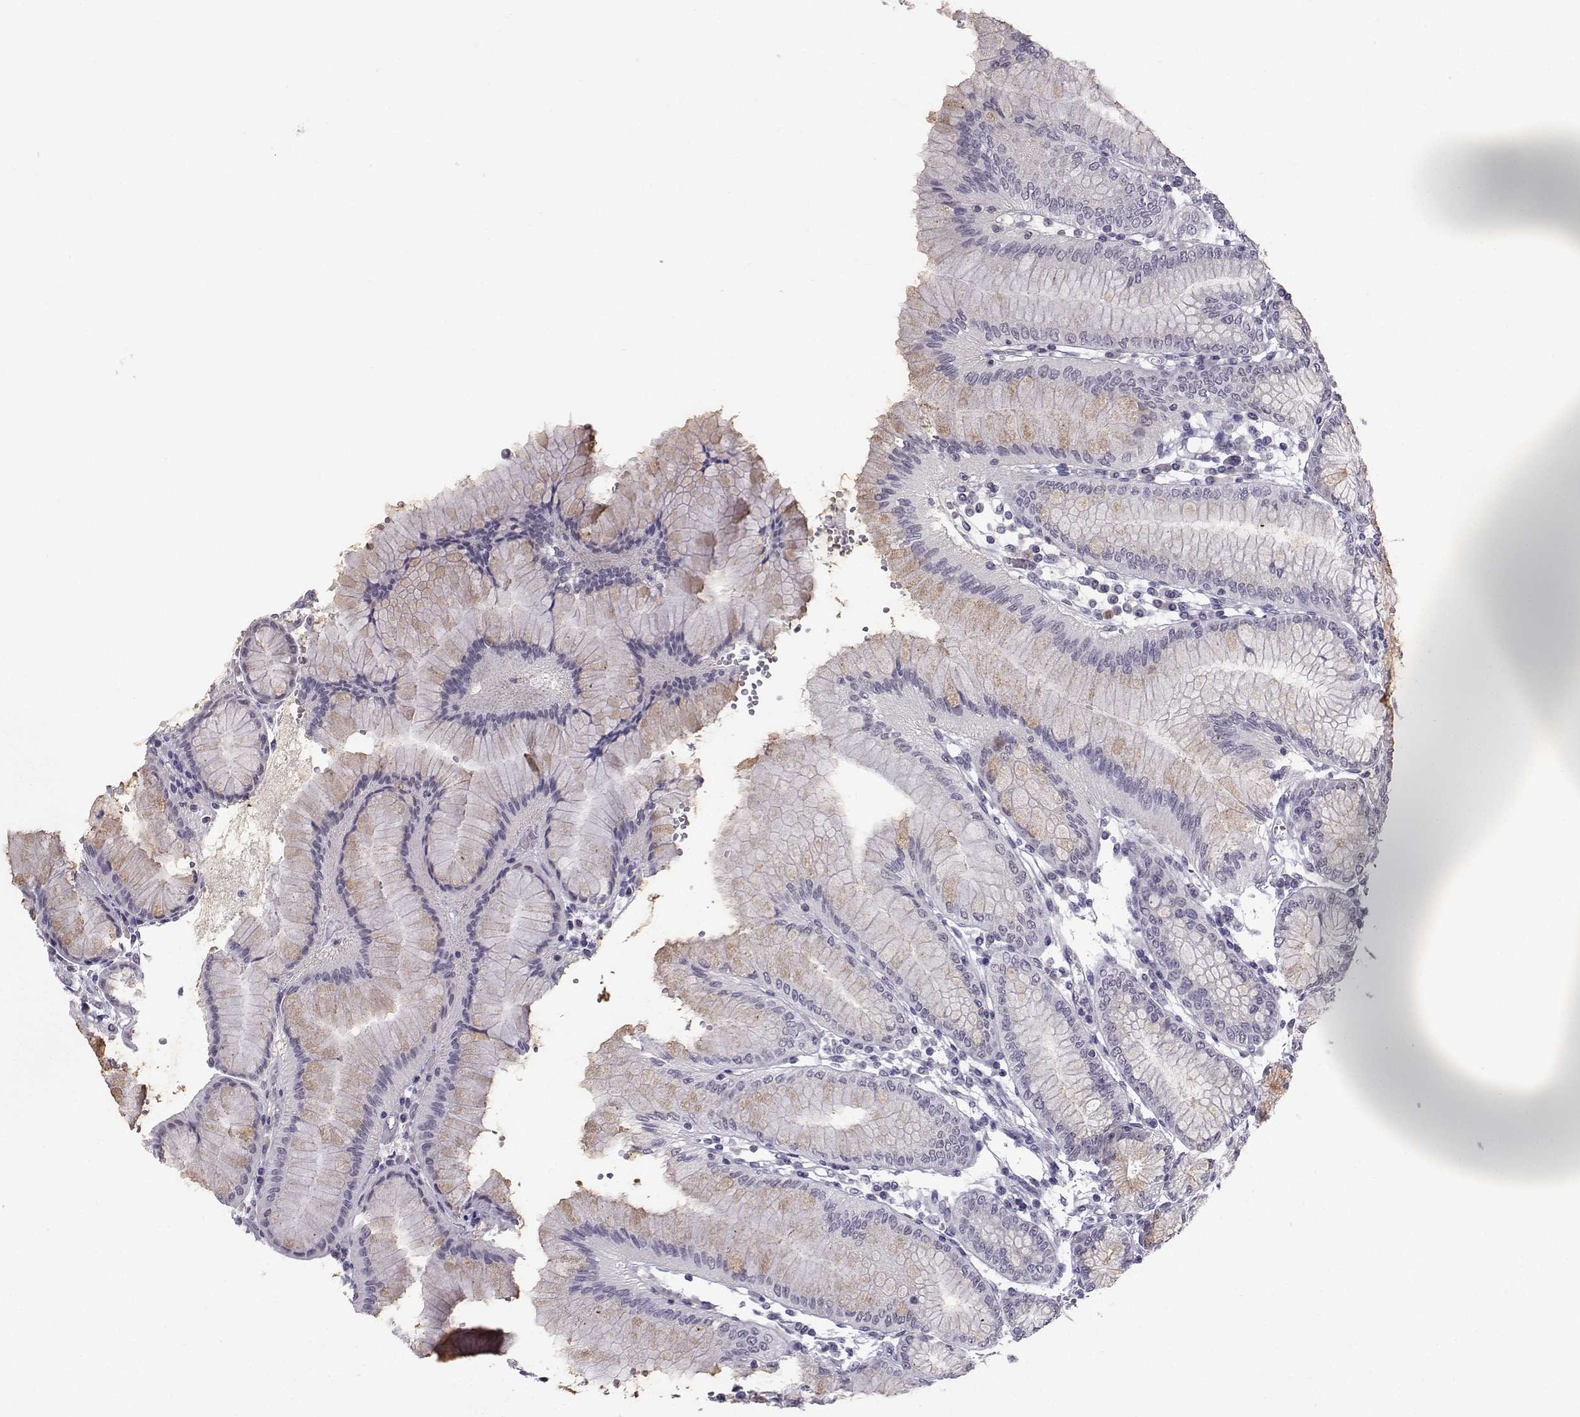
{"staining": {"intensity": "weak", "quantity": "25%-75%", "location": "cytoplasmic/membranous"}, "tissue": "stomach", "cell_type": "Glandular cells", "image_type": "normal", "snomed": [{"axis": "morphology", "description": "Normal tissue, NOS"}, {"axis": "topography", "description": "Skeletal muscle"}, {"axis": "topography", "description": "Stomach"}], "caption": "A high-resolution micrograph shows immunohistochemistry staining of benign stomach, which displays weak cytoplasmic/membranous positivity in about 25%-75% of glandular cells. The protein of interest is stained brown, and the nuclei are stained in blue (DAB (3,3'-diaminobenzidine) IHC with brightfield microscopy, high magnification).", "gene": "TSPYL5", "patient": {"sex": "female", "age": 57}}